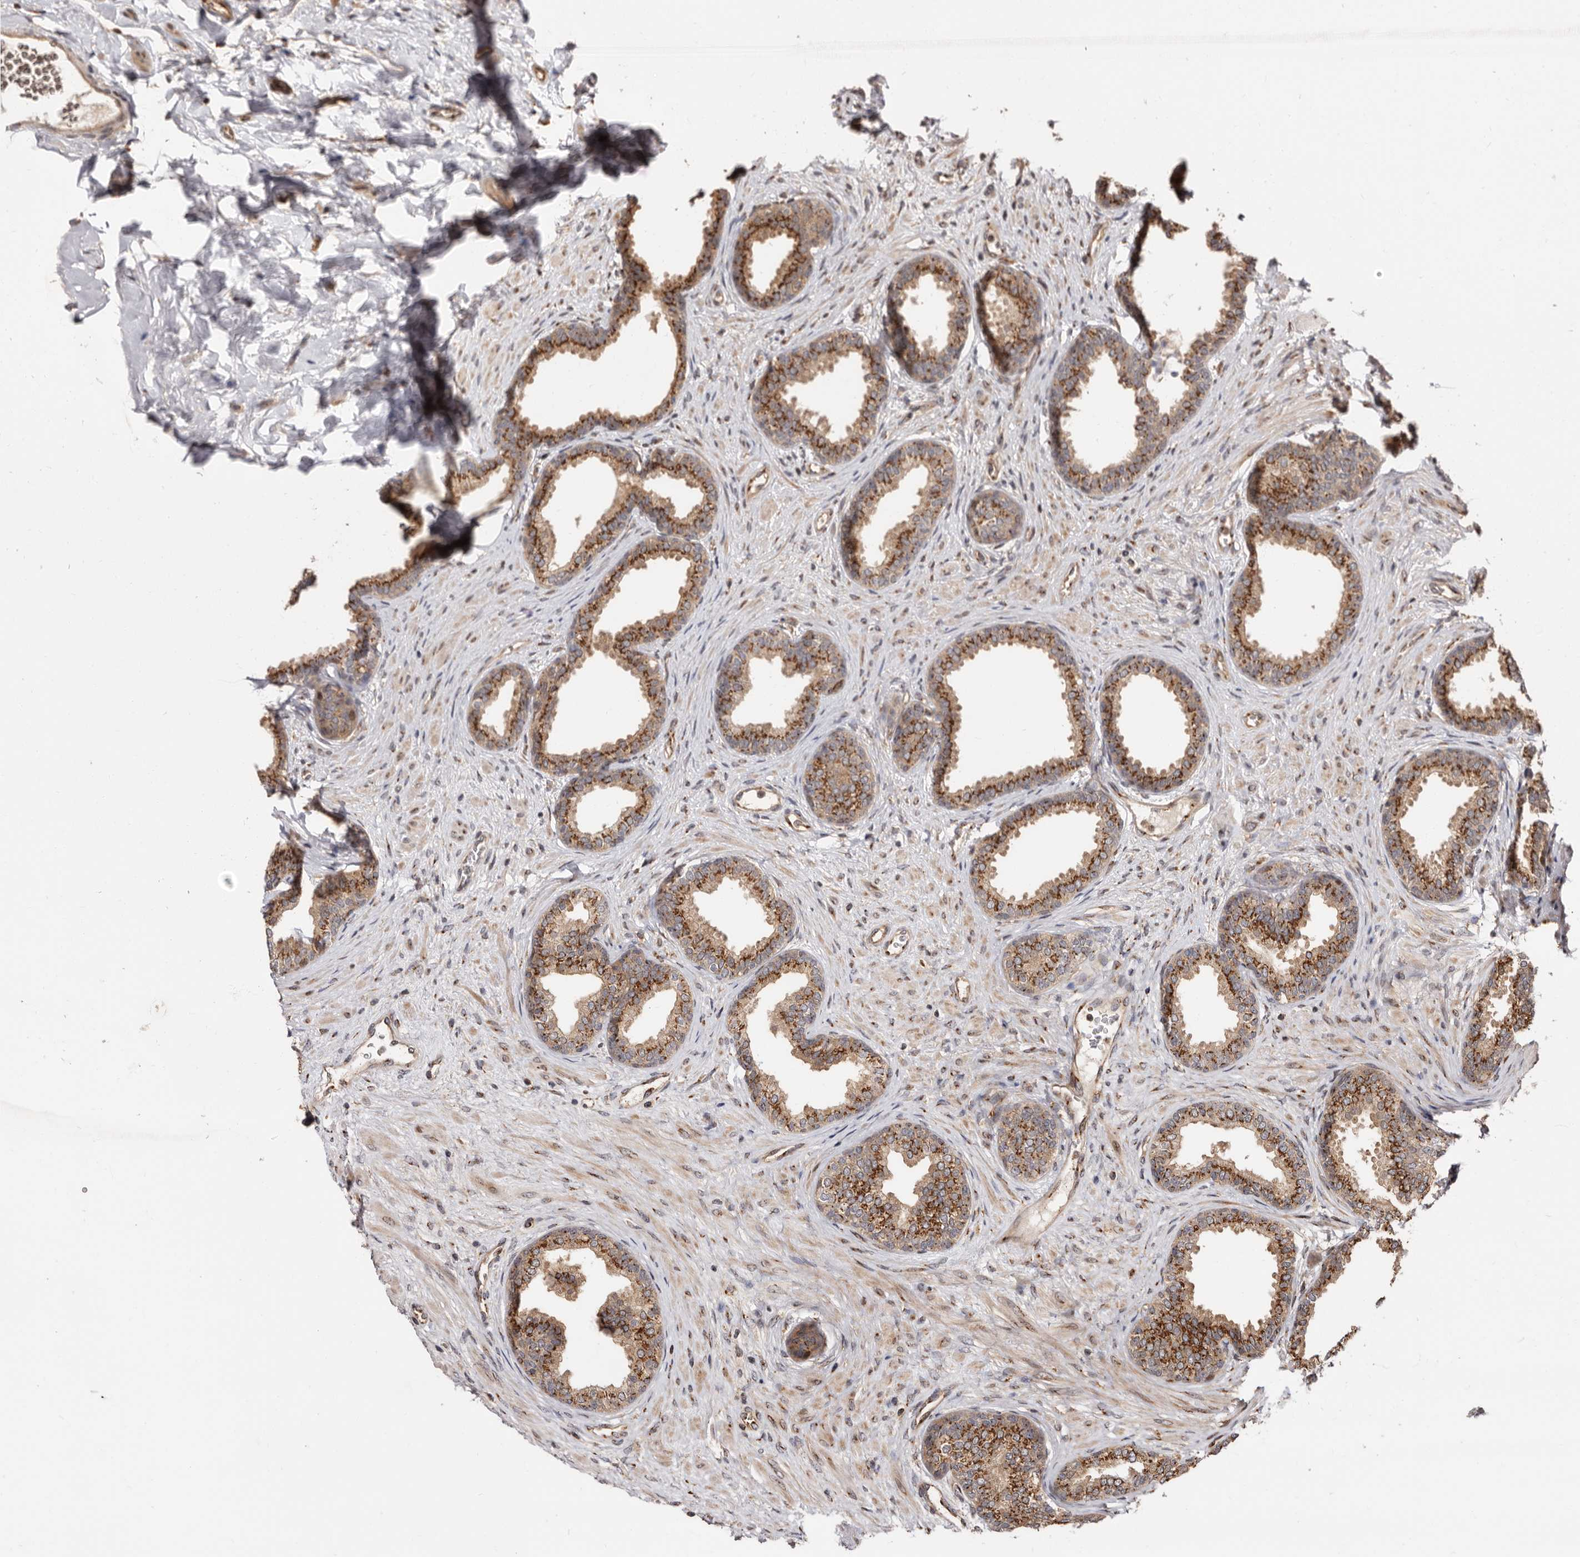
{"staining": {"intensity": "strong", "quantity": ">75%", "location": "cytoplasmic/membranous"}, "tissue": "prostate", "cell_type": "Glandular cells", "image_type": "normal", "snomed": [{"axis": "morphology", "description": "Normal tissue, NOS"}, {"axis": "topography", "description": "Prostate"}], "caption": "This photomicrograph demonstrates immunohistochemistry staining of unremarkable prostate, with high strong cytoplasmic/membranous positivity in about >75% of glandular cells.", "gene": "GPR27", "patient": {"sex": "male", "age": 76}}